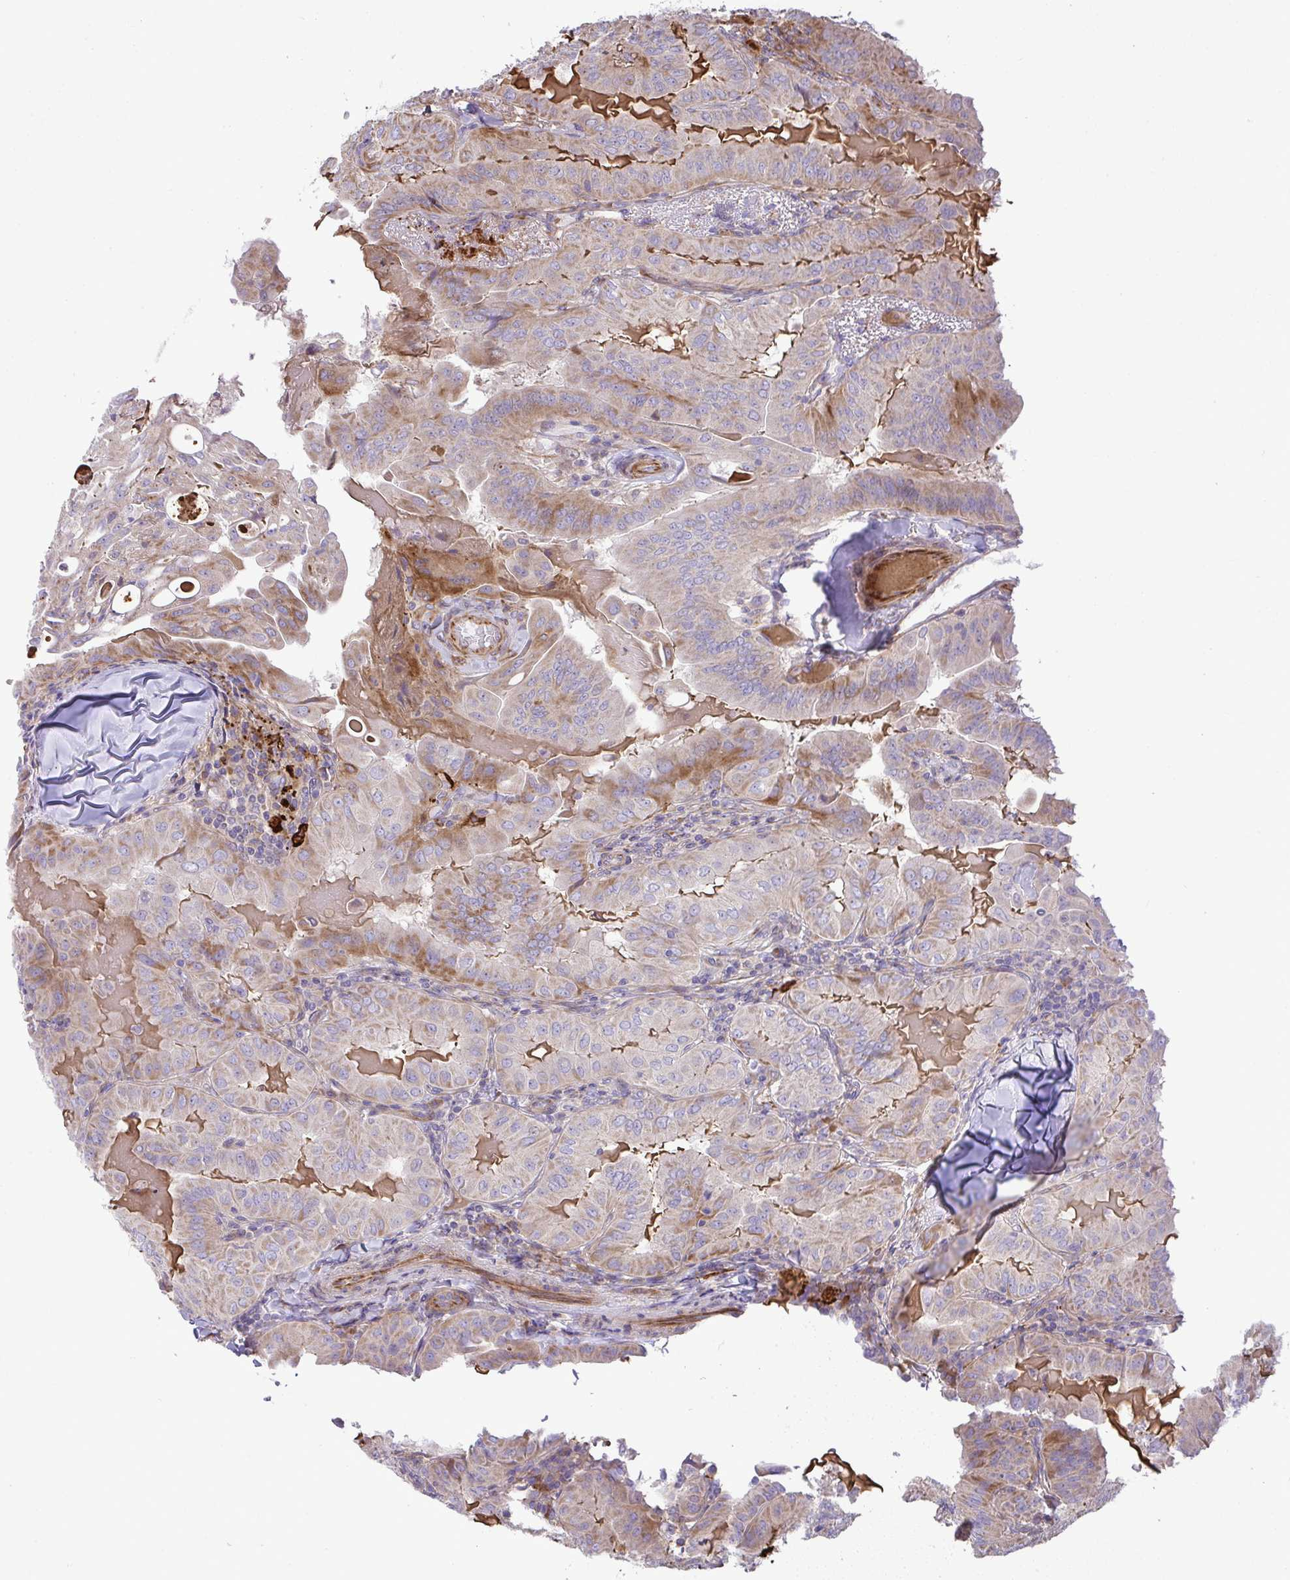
{"staining": {"intensity": "weak", "quantity": "25%-75%", "location": "cytoplasmic/membranous"}, "tissue": "thyroid cancer", "cell_type": "Tumor cells", "image_type": "cancer", "snomed": [{"axis": "morphology", "description": "Papillary adenocarcinoma, NOS"}, {"axis": "topography", "description": "Thyroid gland"}], "caption": "A high-resolution image shows immunohistochemistry staining of papillary adenocarcinoma (thyroid), which exhibits weak cytoplasmic/membranous staining in approximately 25%-75% of tumor cells.", "gene": "GRID2", "patient": {"sex": "female", "age": 68}}